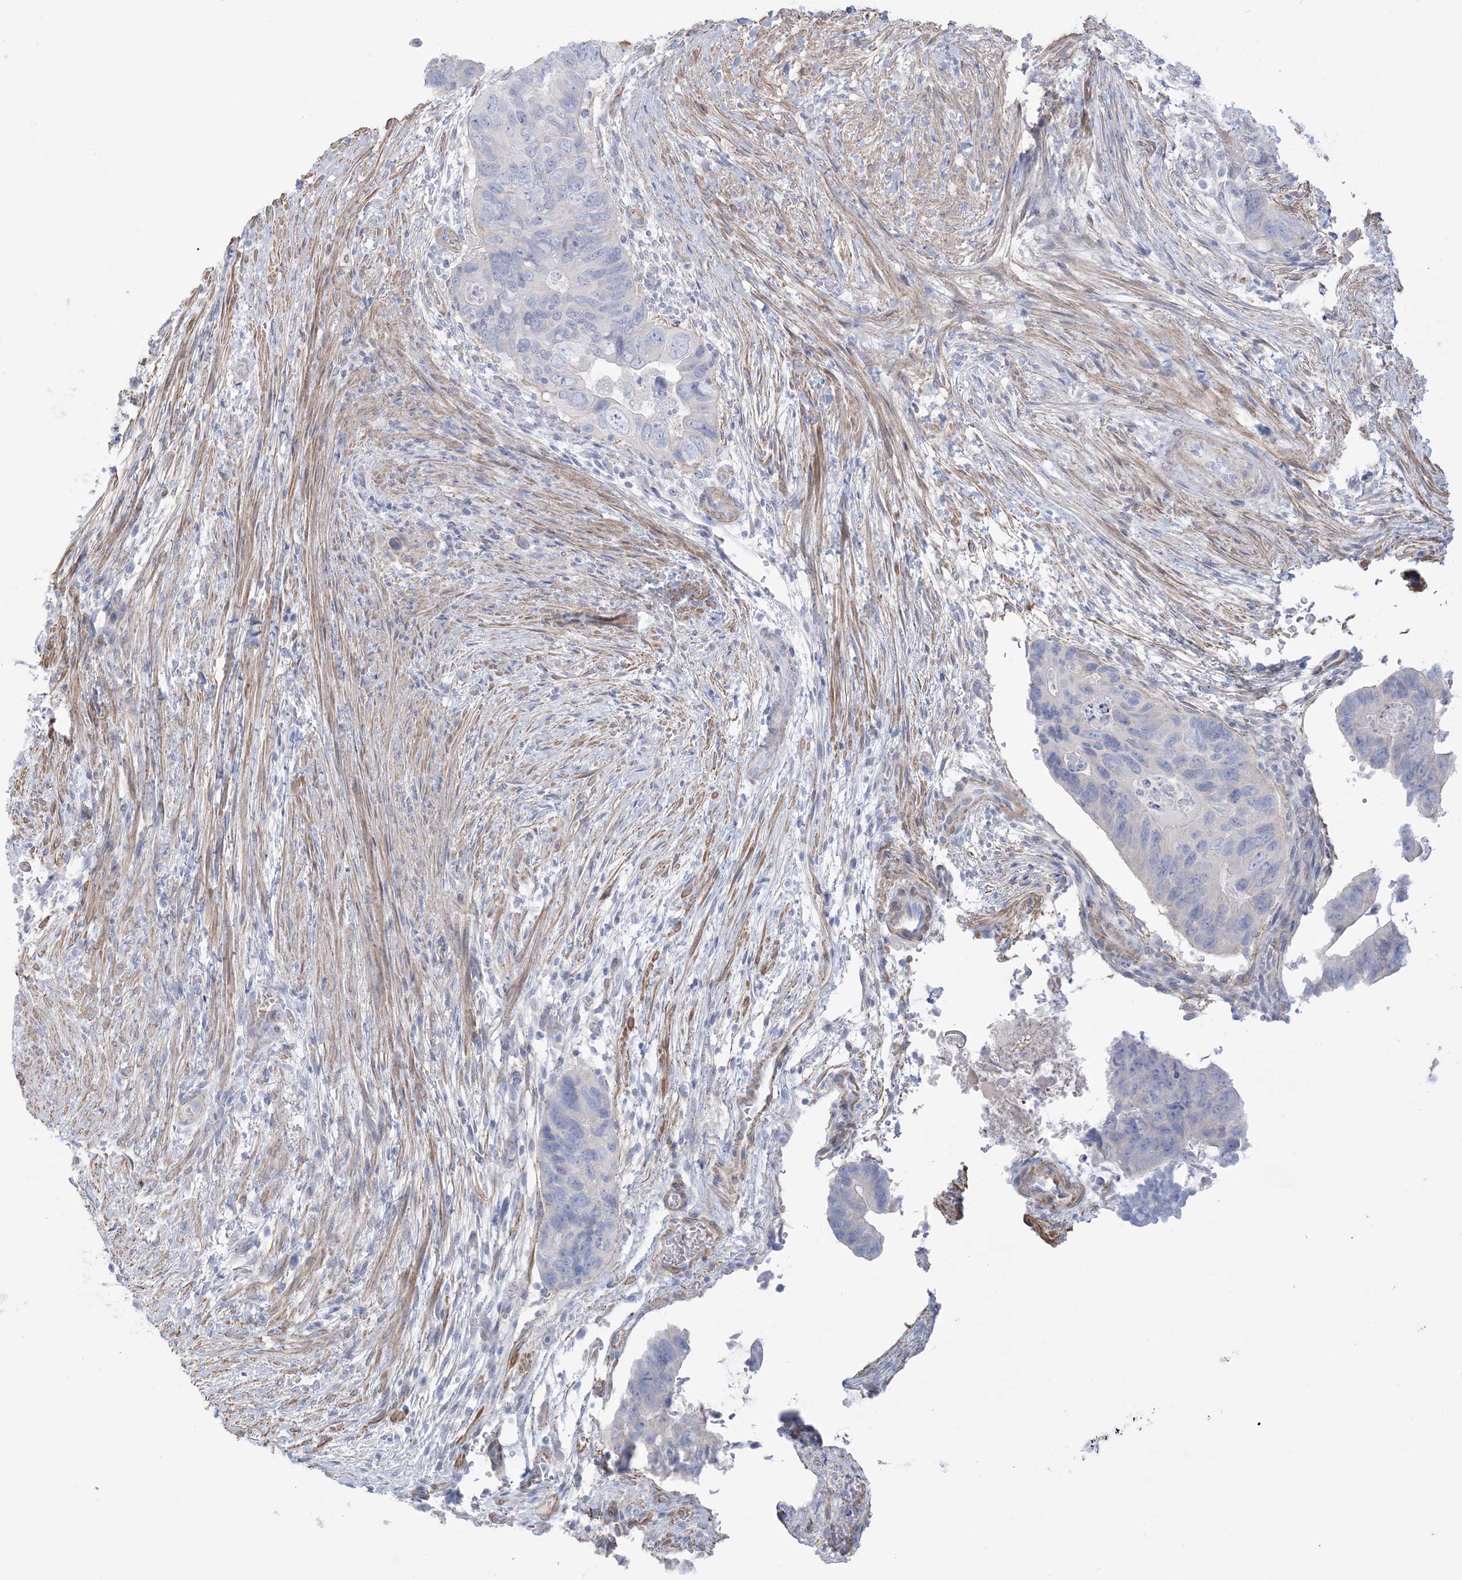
{"staining": {"intensity": "negative", "quantity": "none", "location": "none"}, "tissue": "colorectal cancer", "cell_type": "Tumor cells", "image_type": "cancer", "snomed": [{"axis": "morphology", "description": "Adenocarcinoma, NOS"}, {"axis": "topography", "description": "Rectum"}], "caption": "The IHC photomicrograph has no significant positivity in tumor cells of colorectal cancer tissue. Brightfield microscopy of immunohistochemistry (IHC) stained with DAB (brown) and hematoxylin (blue), captured at high magnification.", "gene": "AGXT", "patient": {"sex": "male", "age": 63}}